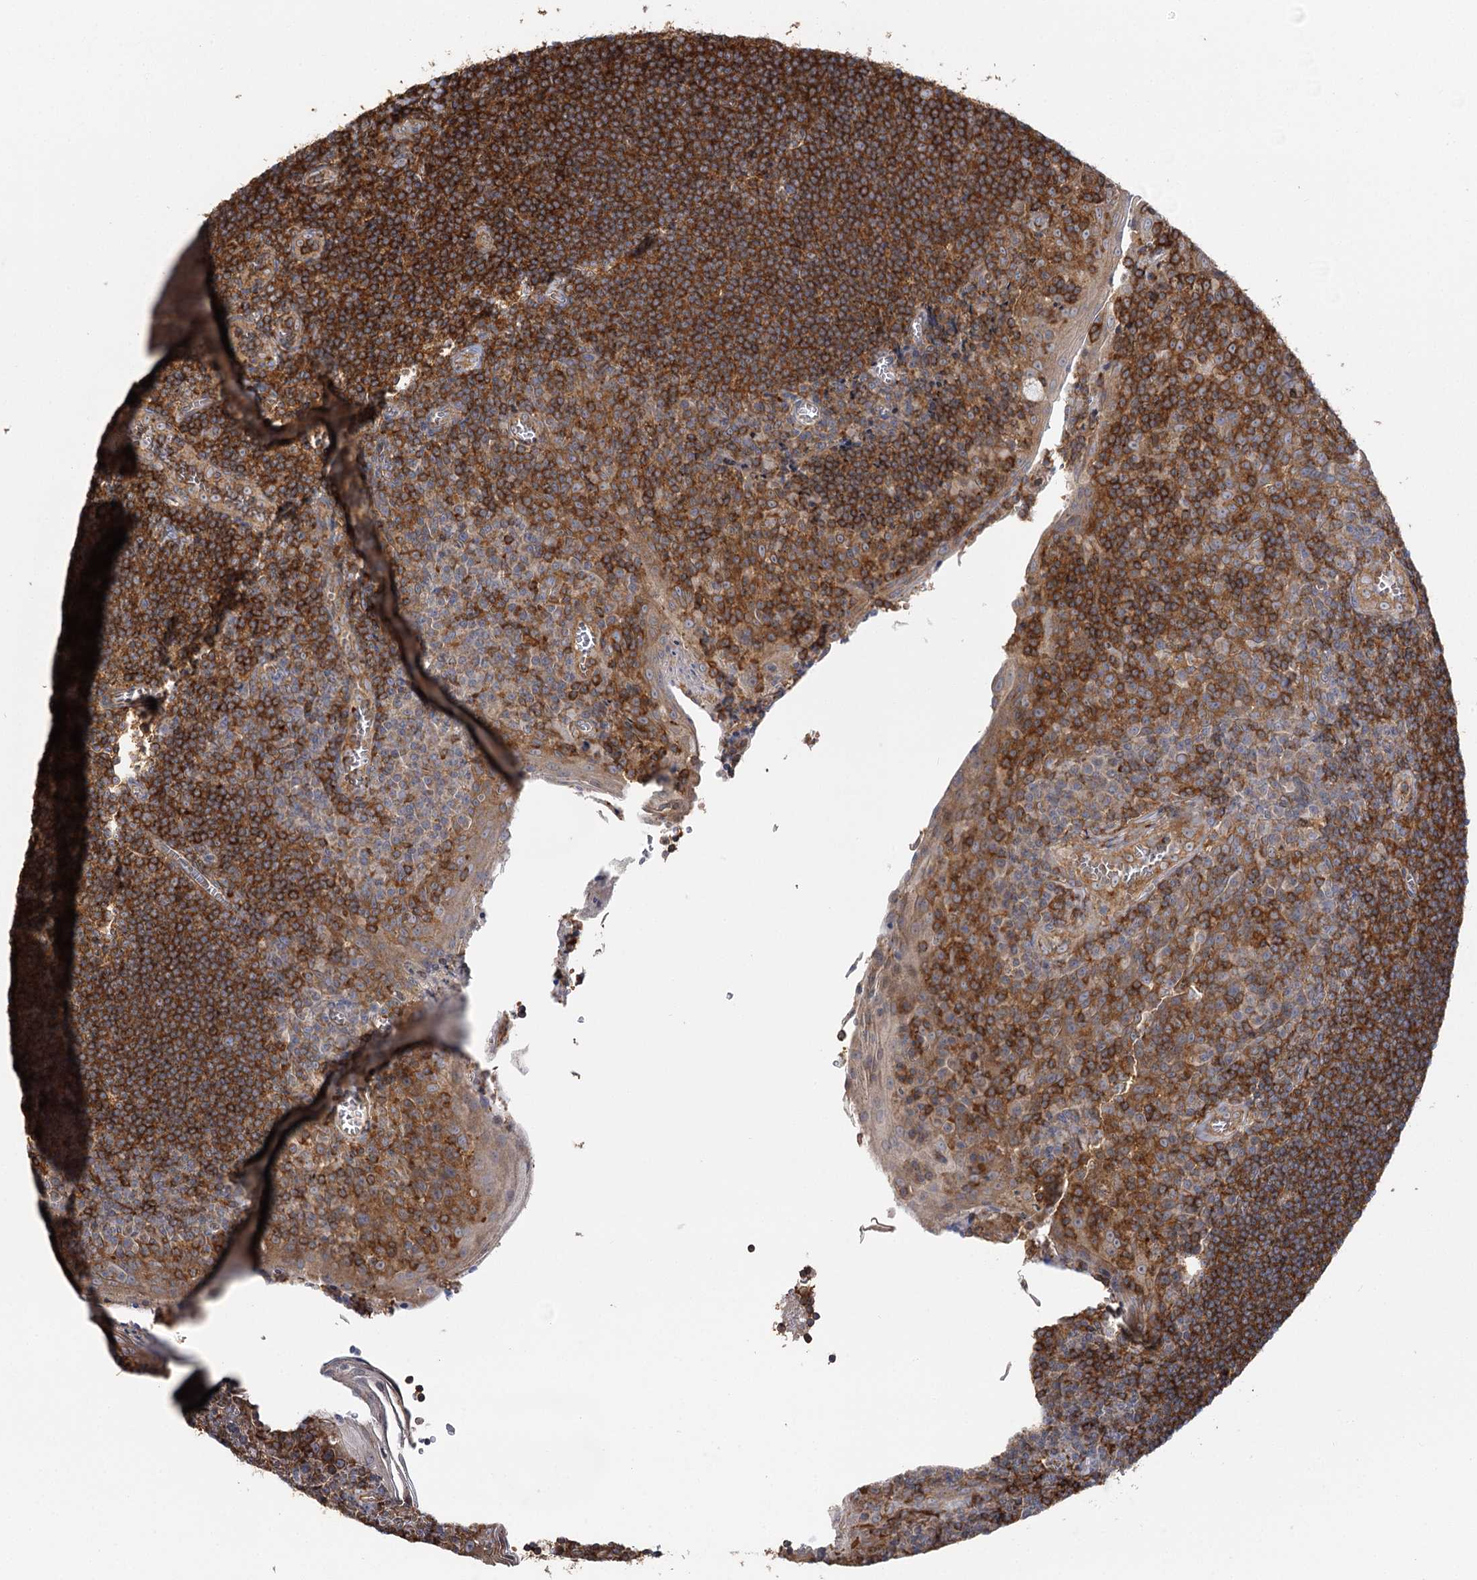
{"staining": {"intensity": "strong", "quantity": ">75%", "location": "cytoplasmic/membranous"}, "tissue": "tonsil", "cell_type": "Germinal center cells", "image_type": "normal", "snomed": [{"axis": "morphology", "description": "Normal tissue, NOS"}, {"axis": "topography", "description": "Tonsil"}], "caption": "Human tonsil stained for a protein (brown) demonstrates strong cytoplasmic/membranous positive positivity in approximately >75% of germinal center cells.", "gene": "SEC24B", "patient": {"sex": "male", "age": 27}}